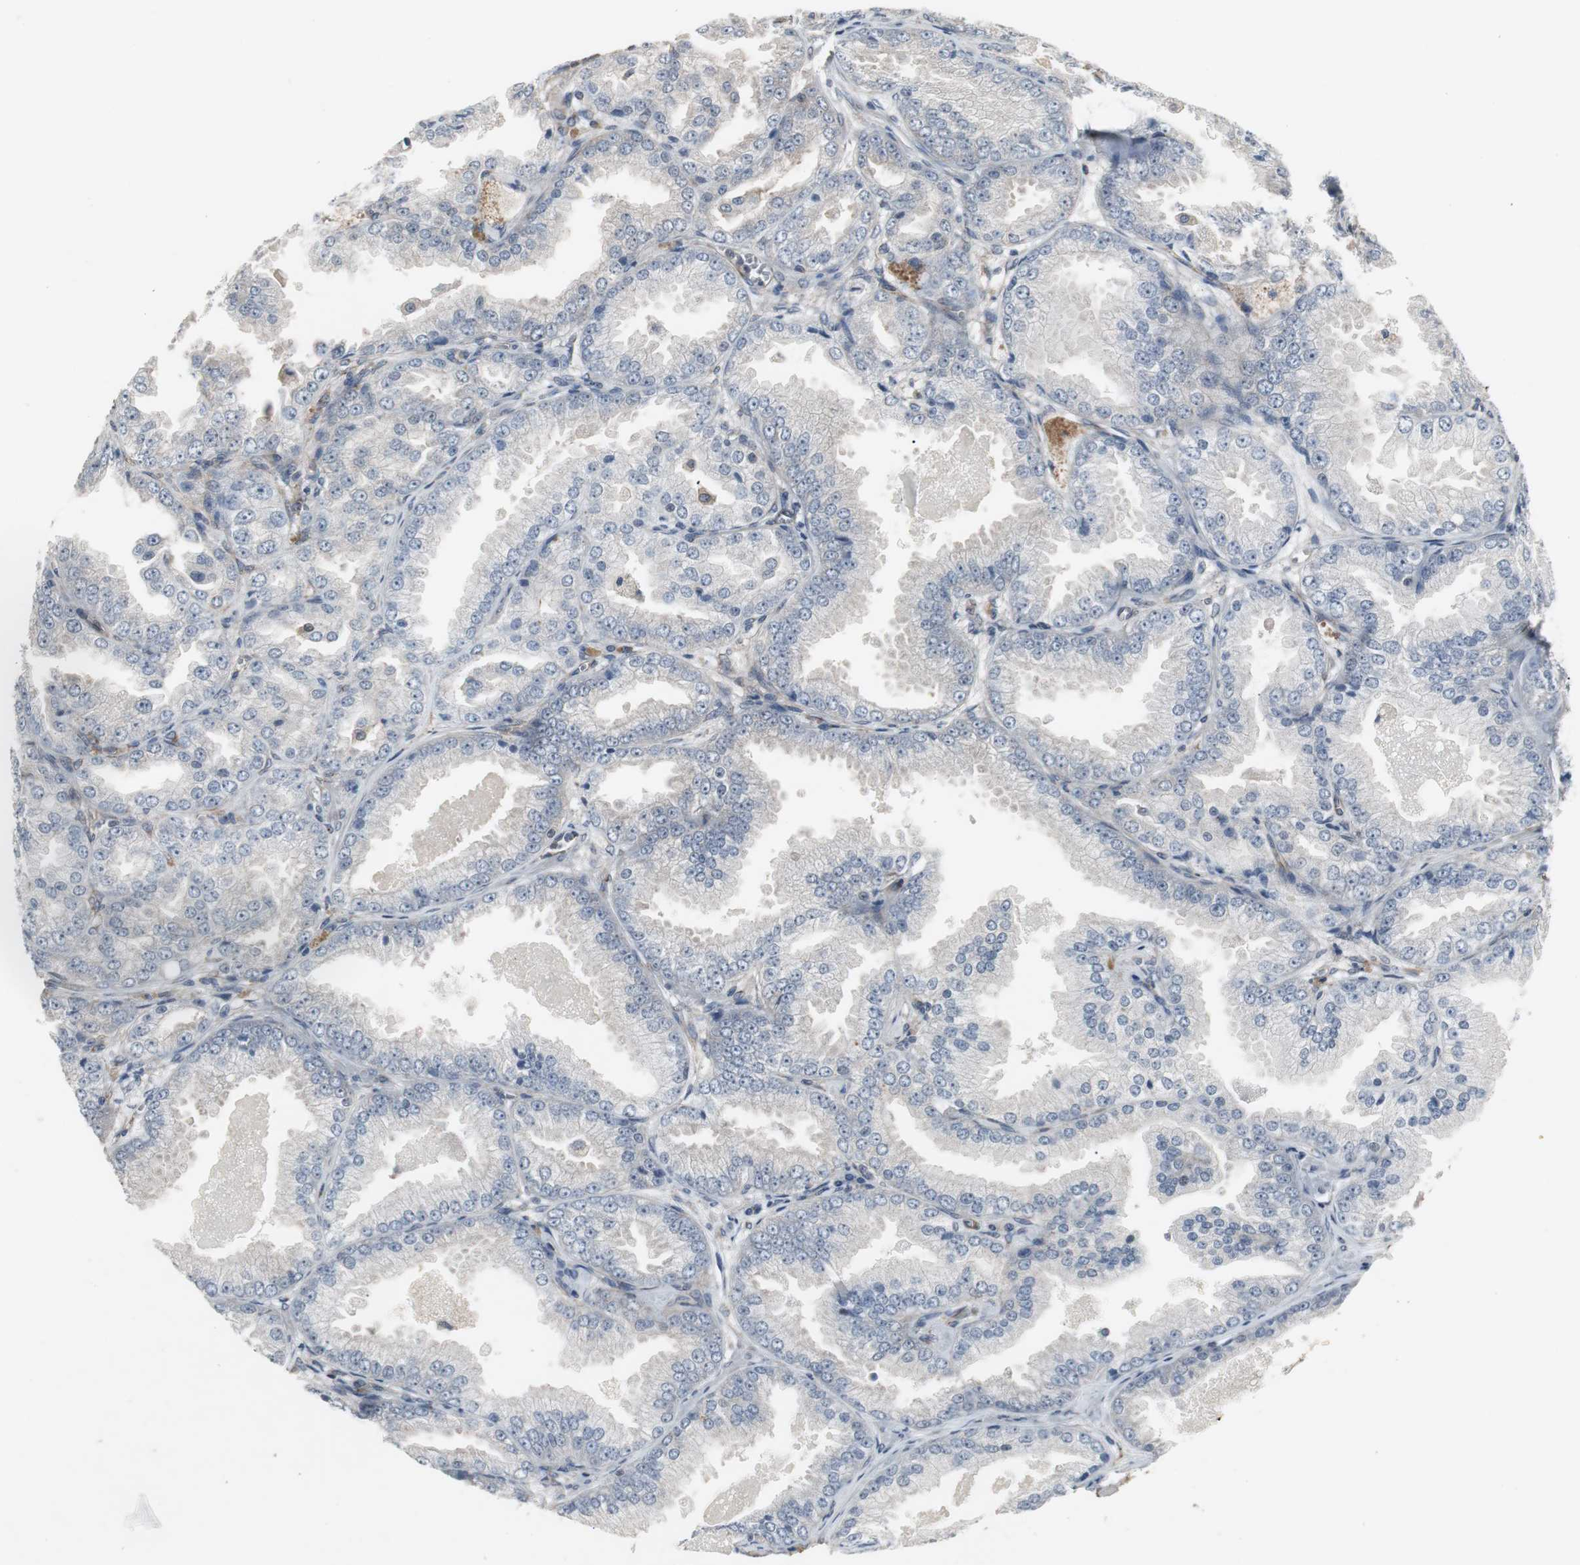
{"staining": {"intensity": "negative", "quantity": "none", "location": "none"}, "tissue": "prostate cancer", "cell_type": "Tumor cells", "image_type": "cancer", "snomed": [{"axis": "morphology", "description": "Adenocarcinoma, High grade"}, {"axis": "topography", "description": "Prostate"}], "caption": "Immunohistochemistry micrograph of adenocarcinoma (high-grade) (prostate) stained for a protein (brown), which shows no expression in tumor cells. (Immunohistochemistry (ihc), brightfield microscopy, high magnification).", "gene": "ATP2B2", "patient": {"sex": "male", "age": 61}}